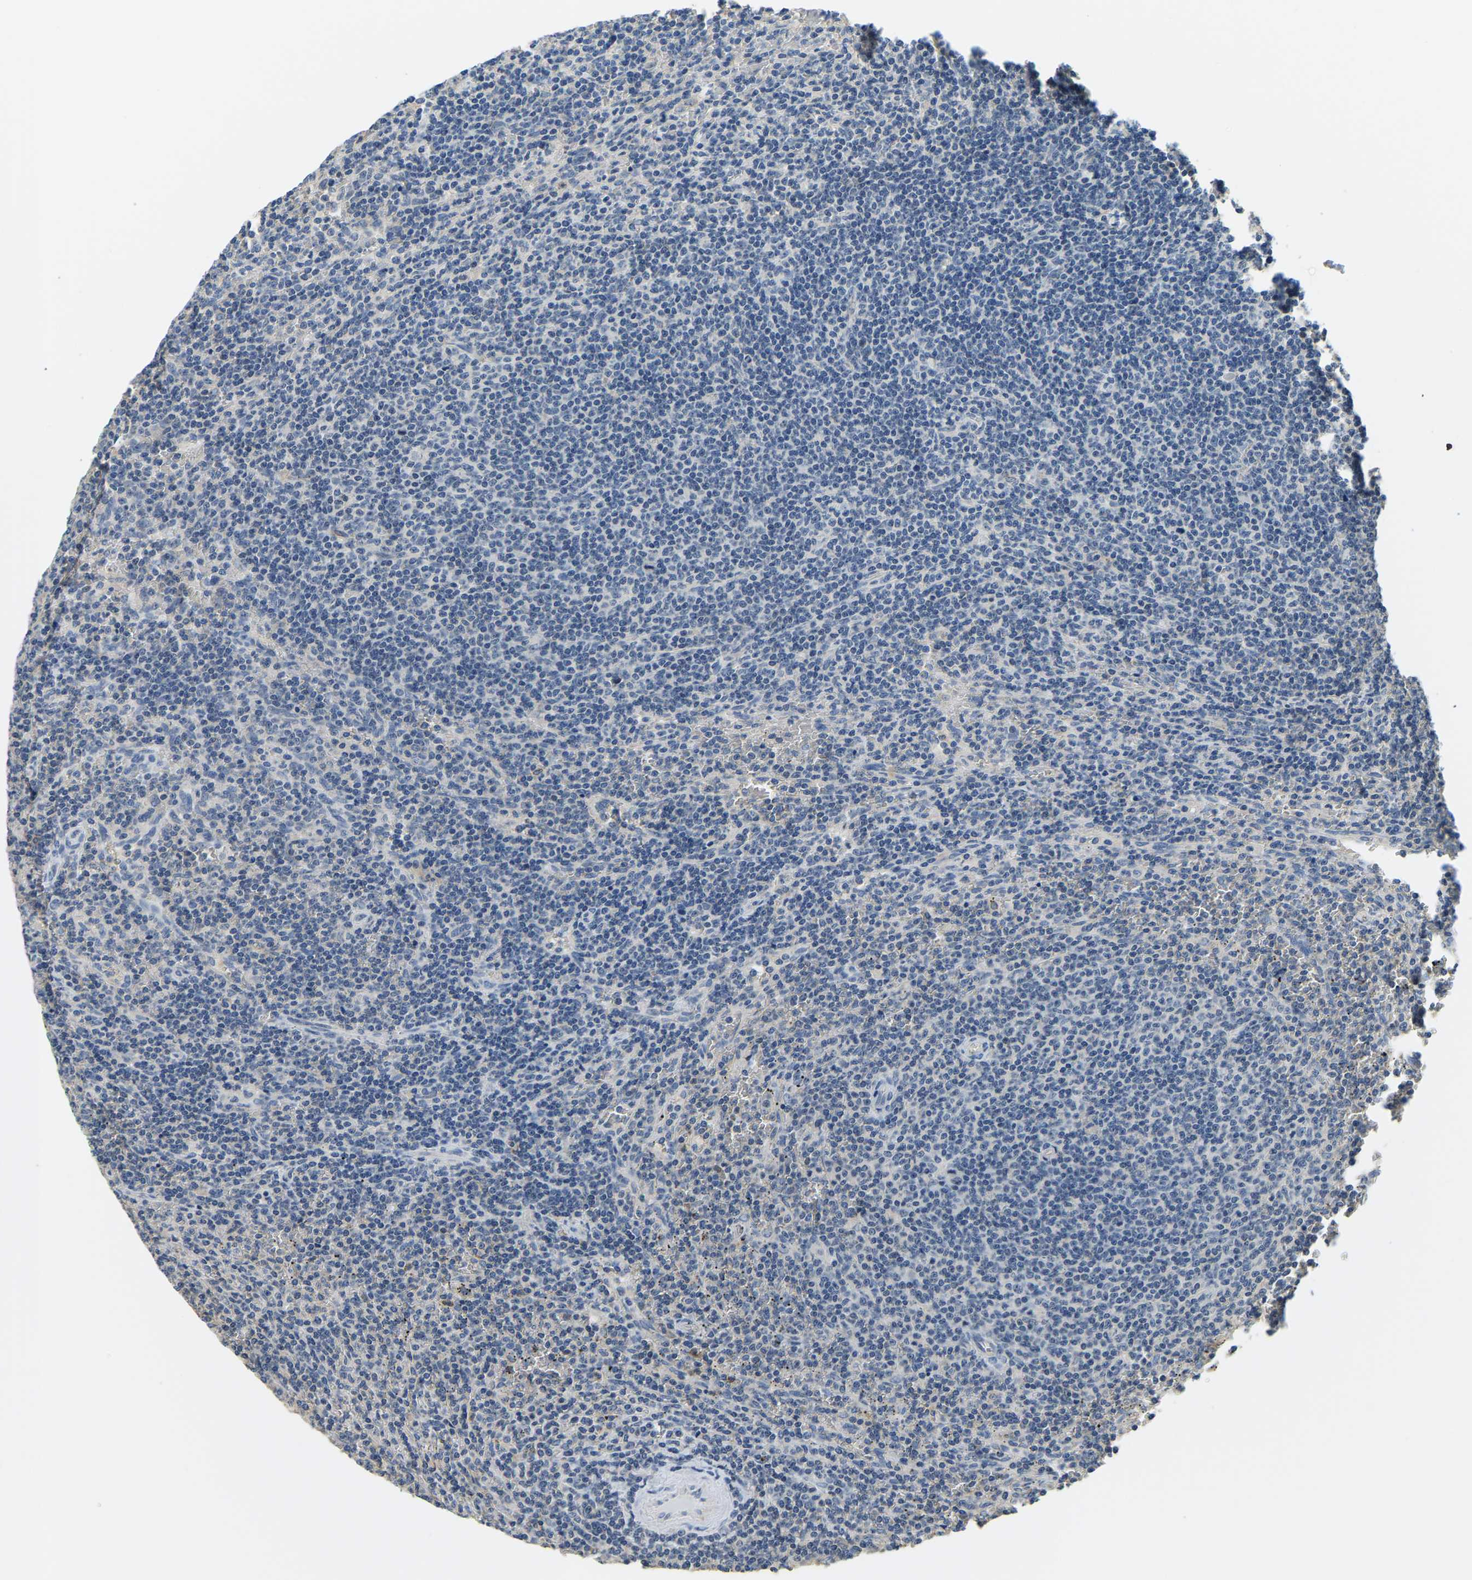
{"staining": {"intensity": "negative", "quantity": "none", "location": "none"}, "tissue": "lymphoma", "cell_type": "Tumor cells", "image_type": "cancer", "snomed": [{"axis": "morphology", "description": "Malignant lymphoma, non-Hodgkin's type, Low grade"}, {"axis": "topography", "description": "Spleen"}], "caption": "This micrograph is of lymphoma stained with immunohistochemistry (IHC) to label a protein in brown with the nuclei are counter-stained blue. There is no expression in tumor cells.", "gene": "RRP1", "patient": {"sex": "female", "age": 50}}